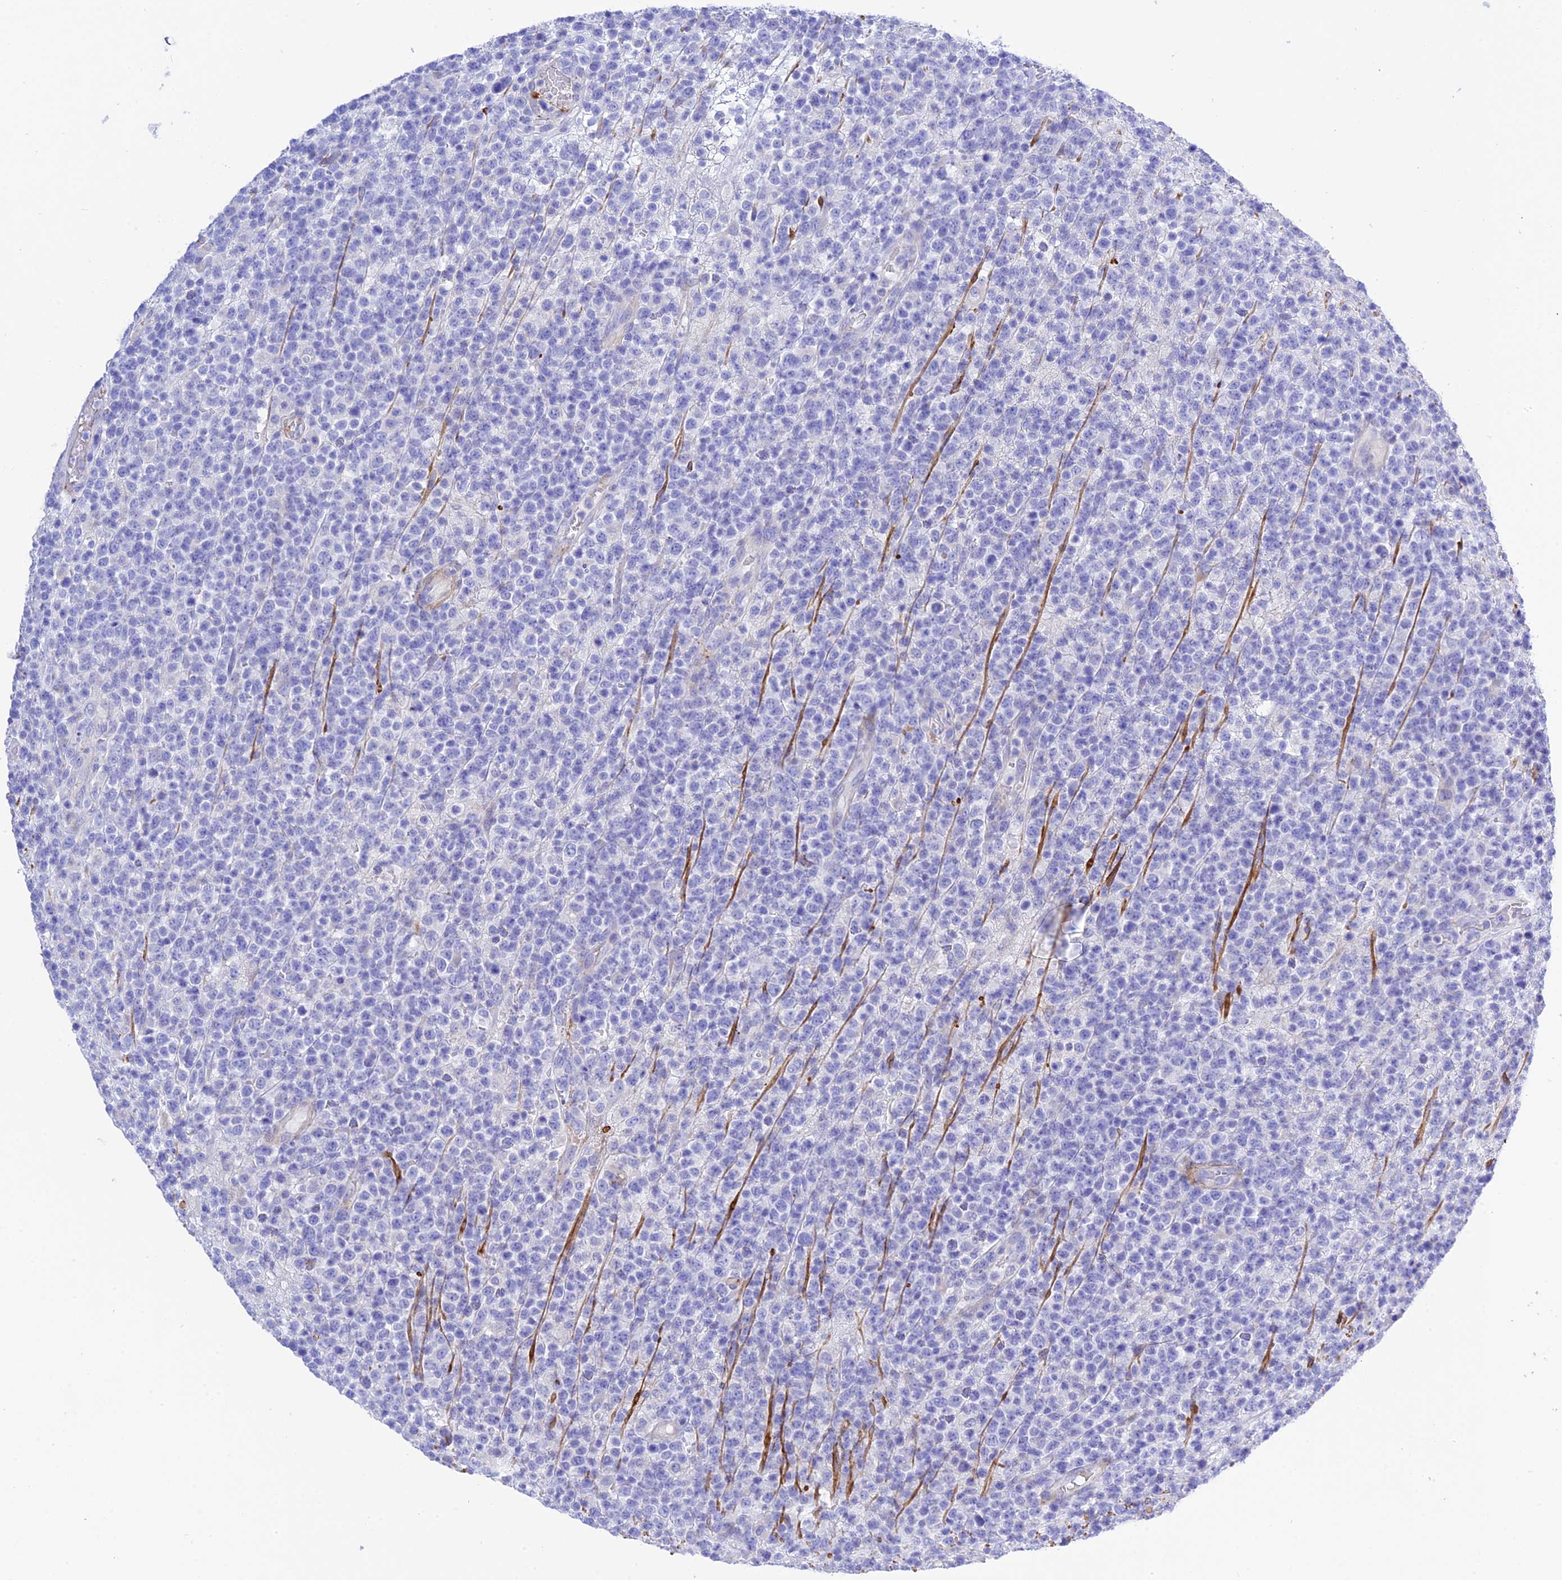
{"staining": {"intensity": "negative", "quantity": "none", "location": "none"}, "tissue": "lymphoma", "cell_type": "Tumor cells", "image_type": "cancer", "snomed": [{"axis": "morphology", "description": "Malignant lymphoma, non-Hodgkin's type, High grade"}, {"axis": "topography", "description": "Colon"}], "caption": "IHC of lymphoma shows no staining in tumor cells. The staining was performed using DAB (3,3'-diaminobenzidine) to visualize the protein expression in brown, while the nuclei were stained in blue with hematoxylin (Magnification: 20x).", "gene": "FRA10AC1", "patient": {"sex": "female", "age": 53}}